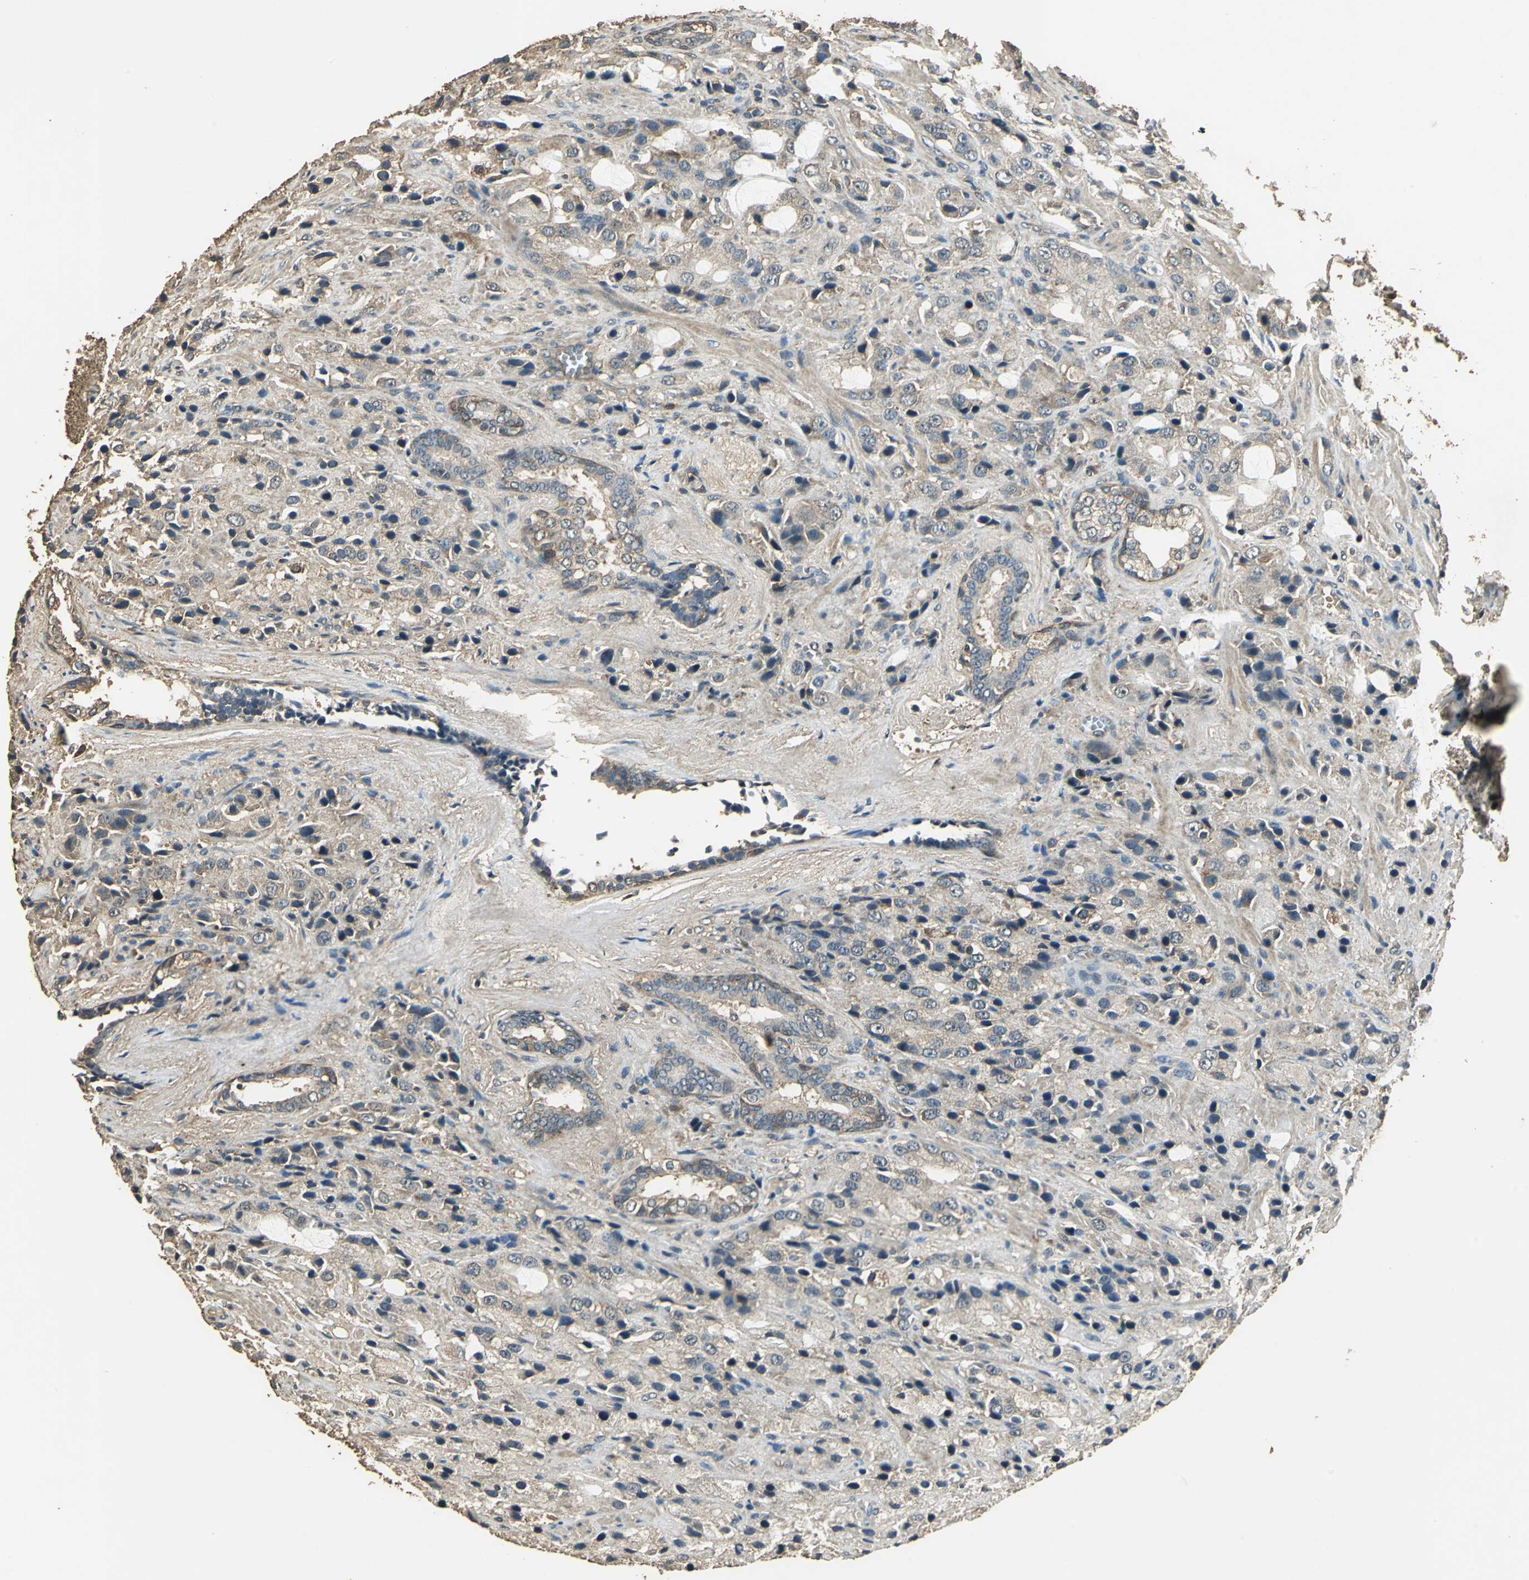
{"staining": {"intensity": "moderate", "quantity": ">75%", "location": "cytoplasmic/membranous"}, "tissue": "prostate cancer", "cell_type": "Tumor cells", "image_type": "cancer", "snomed": [{"axis": "morphology", "description": "Adenocarcinoma, High grade"}, {"axis": "topography", "description": "Prostate"}], "caption": "Prostate cancer (adenocarcinoma (high-grade)) stained with DAB immunohistochemistry displays medium levels of moderate cytoplasmic/membranous staining in approximately >75% of tumor cells.", "gene": "TMPRSS4", "patient": {"sex": "male", "age": 70}}